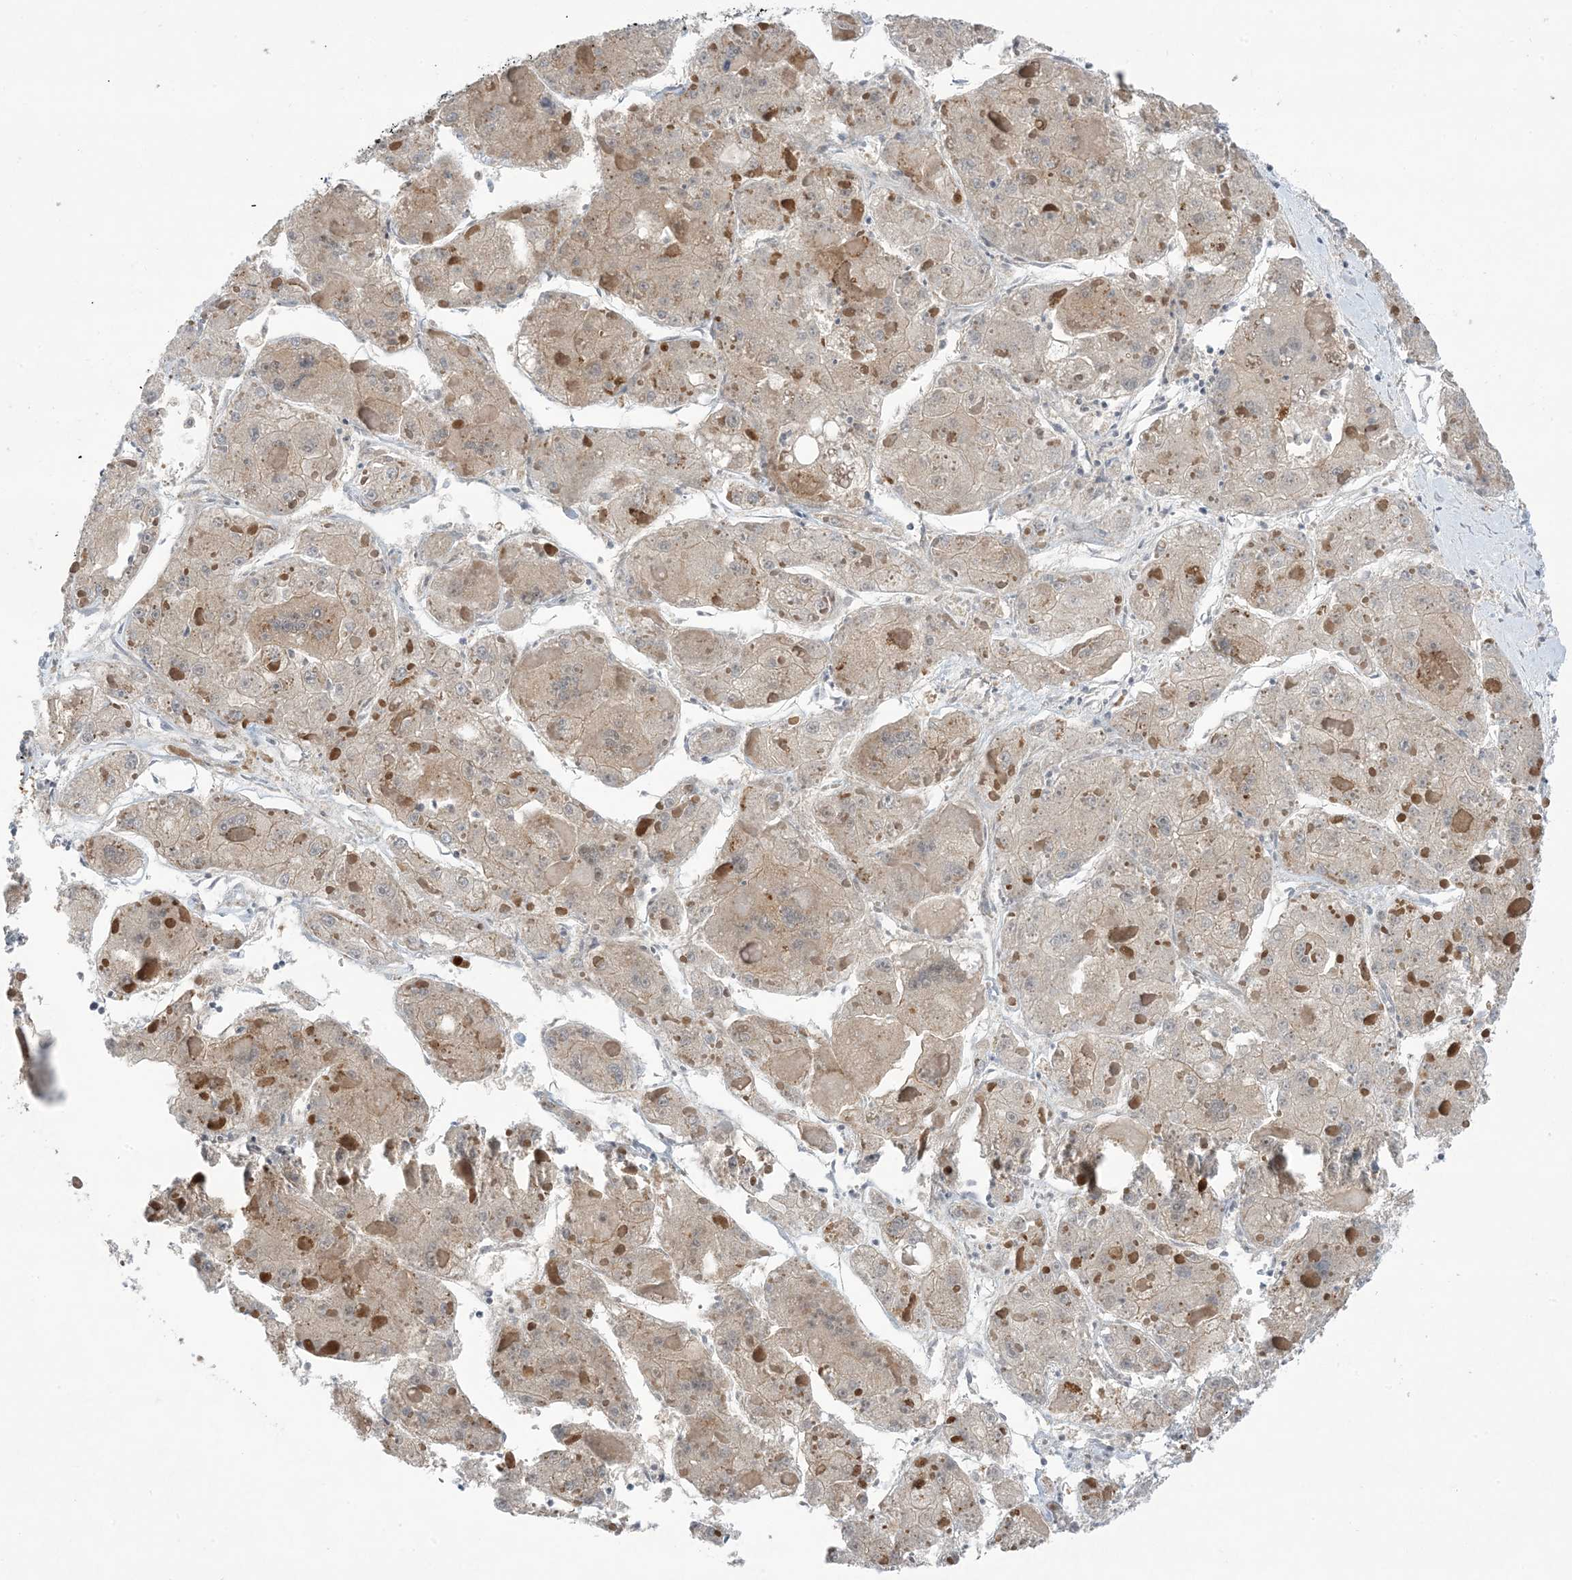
{"staining": {"intensity": "weak", "quantity": "25%-75%", "location": "cytoplasmic/membranous"}, "tissue": "liver cancer", "cell_type": "Tumor cells", "image_type": "cancer", "snomed": [{"axis": "morphology", "description": "Carcinoma, Hepatocellular, NOS"}, {"axis": "topography", "description": "Liver"}], "caption": "Protein staining of liver cancer tissue shows weak cytoplasmic/membranous expression in approximately 25%-75% of tumor cells.", "gene": "TFPT", "patient": {"sex": "female", "age": 73}}